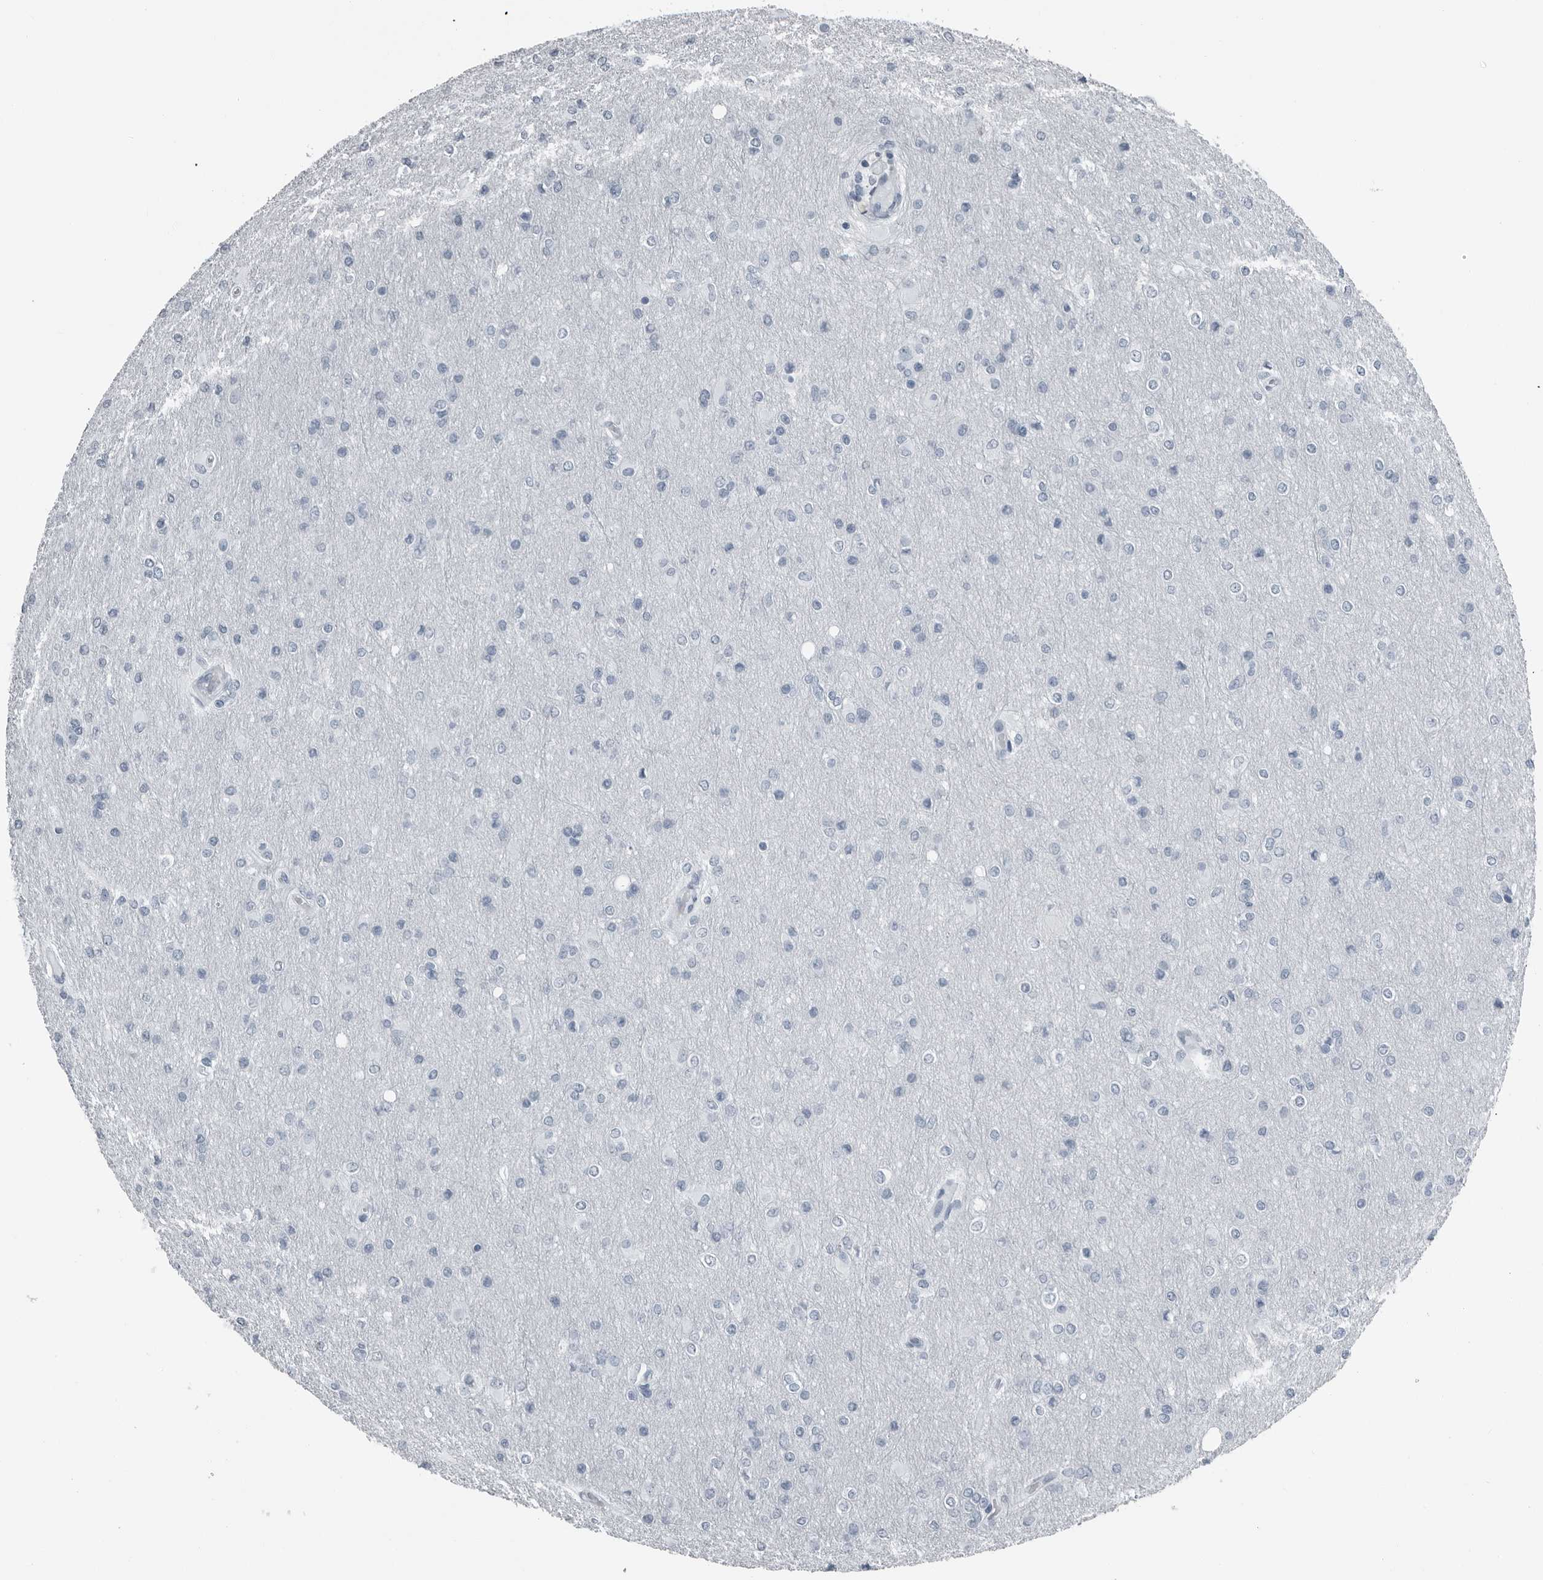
{"staining": {"intensity": "negative", "quantity": "none", "location": "none"}, "tissue": "glioma", "cell_type": "Tumor cells", "image_type": "cancer", "snomed": [{"axis": "morphology", "description": "Glioma, malignant, High grade"}, {"axis": "topography", "description": "Cerebral cortex"}], "caption": "There is no significant positivity in tumor cells of glioma. (Stains: DAB immunohistochemistry (IHC) with hematoxylin counter stain, Microscopy: brightfield microscopy at high magnification).", "gene": "PRSS1", "patient": {"sex": "female", "age": 36}}